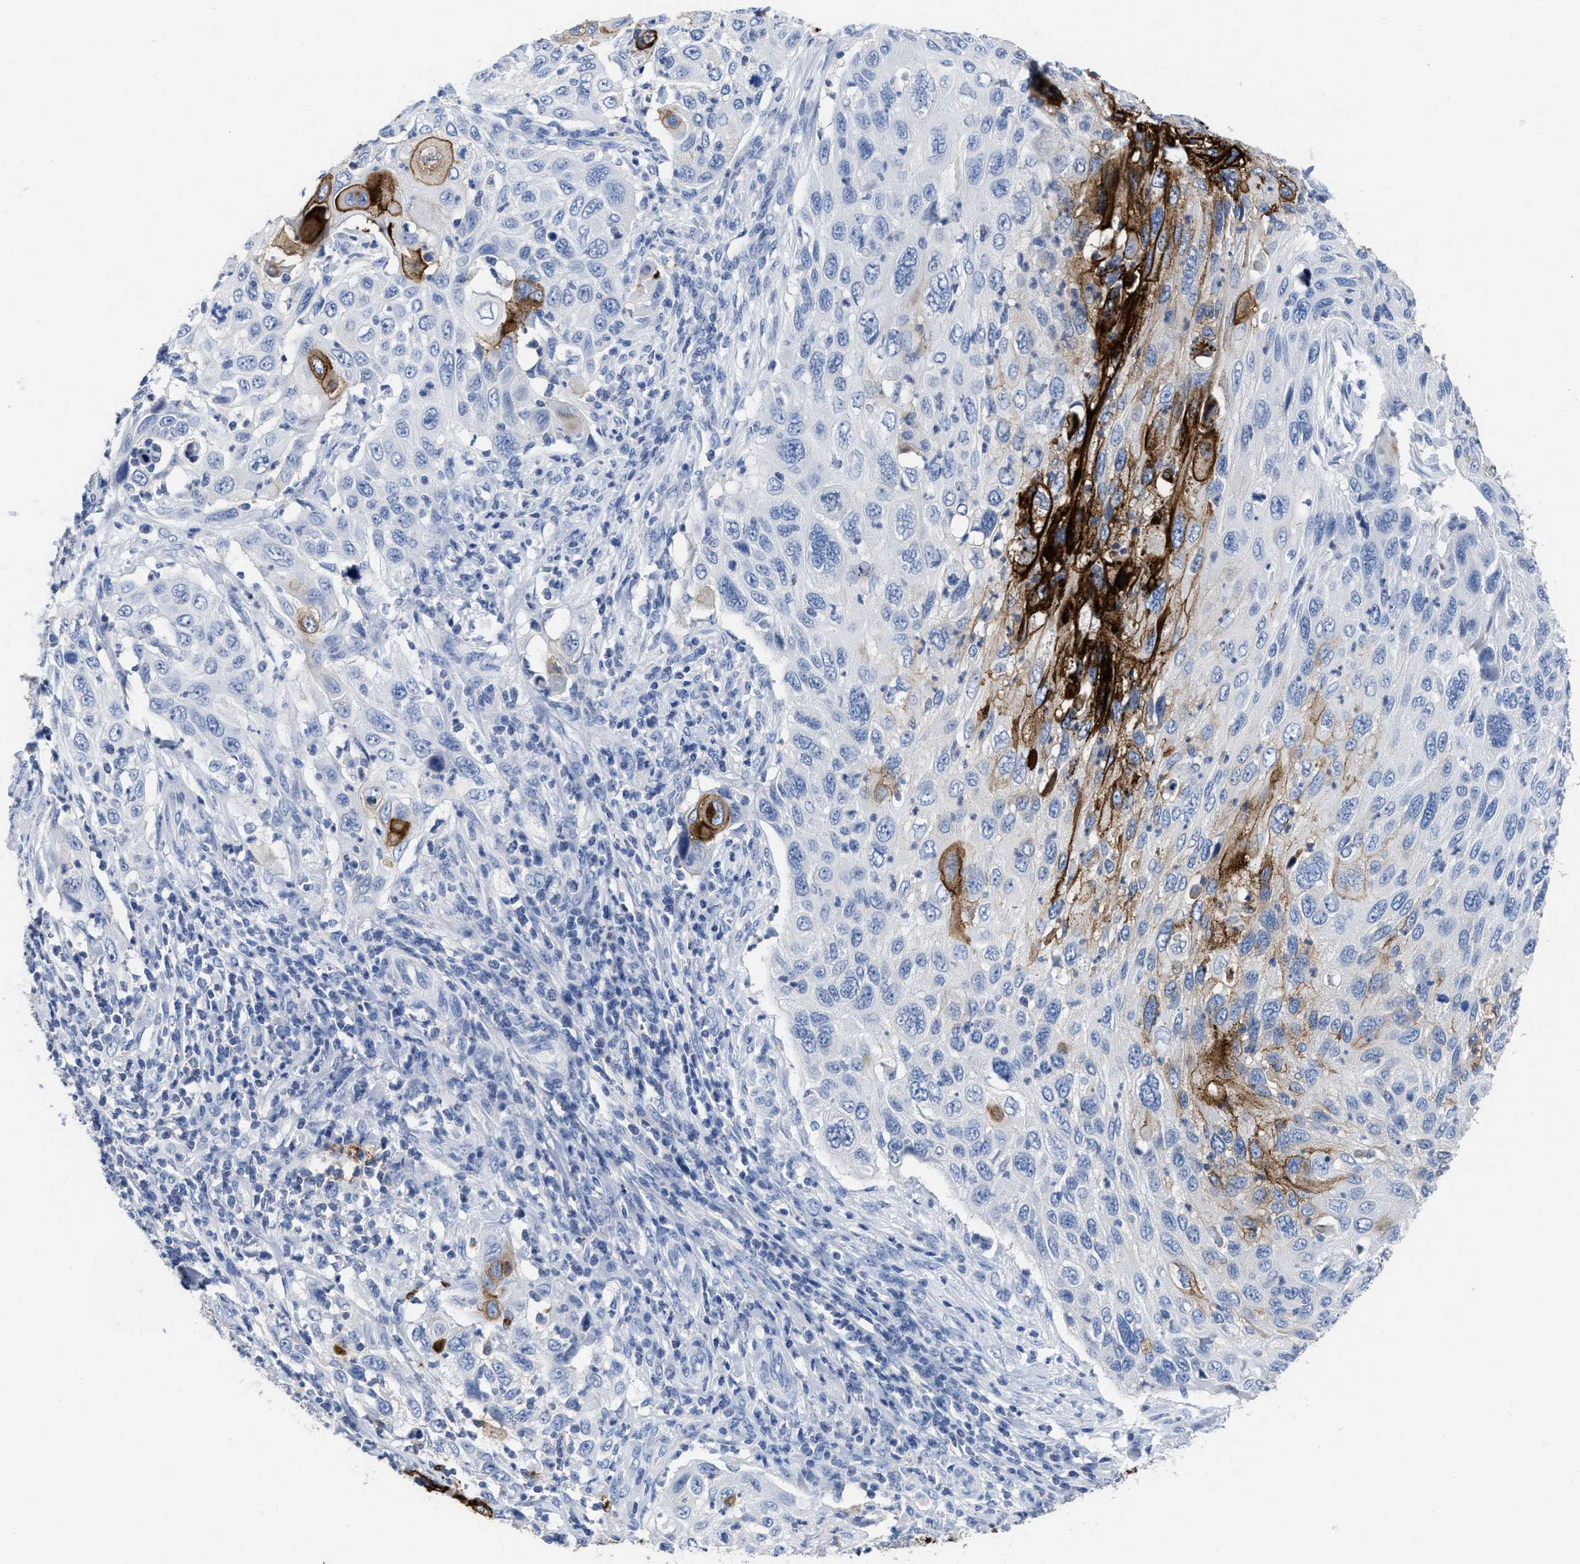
{"staining": {"intensity": "strong", "quantity": "<25%", "location": "cytoplasmic/membranous"}, "tissue": "cervical cancer", "cell_type": "Tumor cells", "image_type": "cancer", "snomed": [{"axis": "morphology", "description": "Squamous cell carcinoma, NOS"}, {"axis": "topography", "description": "Cervix"}], "caption": "A micrograph of human cervical cancer (squamous cell carcinoma) stained for a protein reveals strong cytoplasmic/membranous brown staining in tumor cells.", "gene": "CEACAM5", "patient": {"sex": "female", "age": 70}}